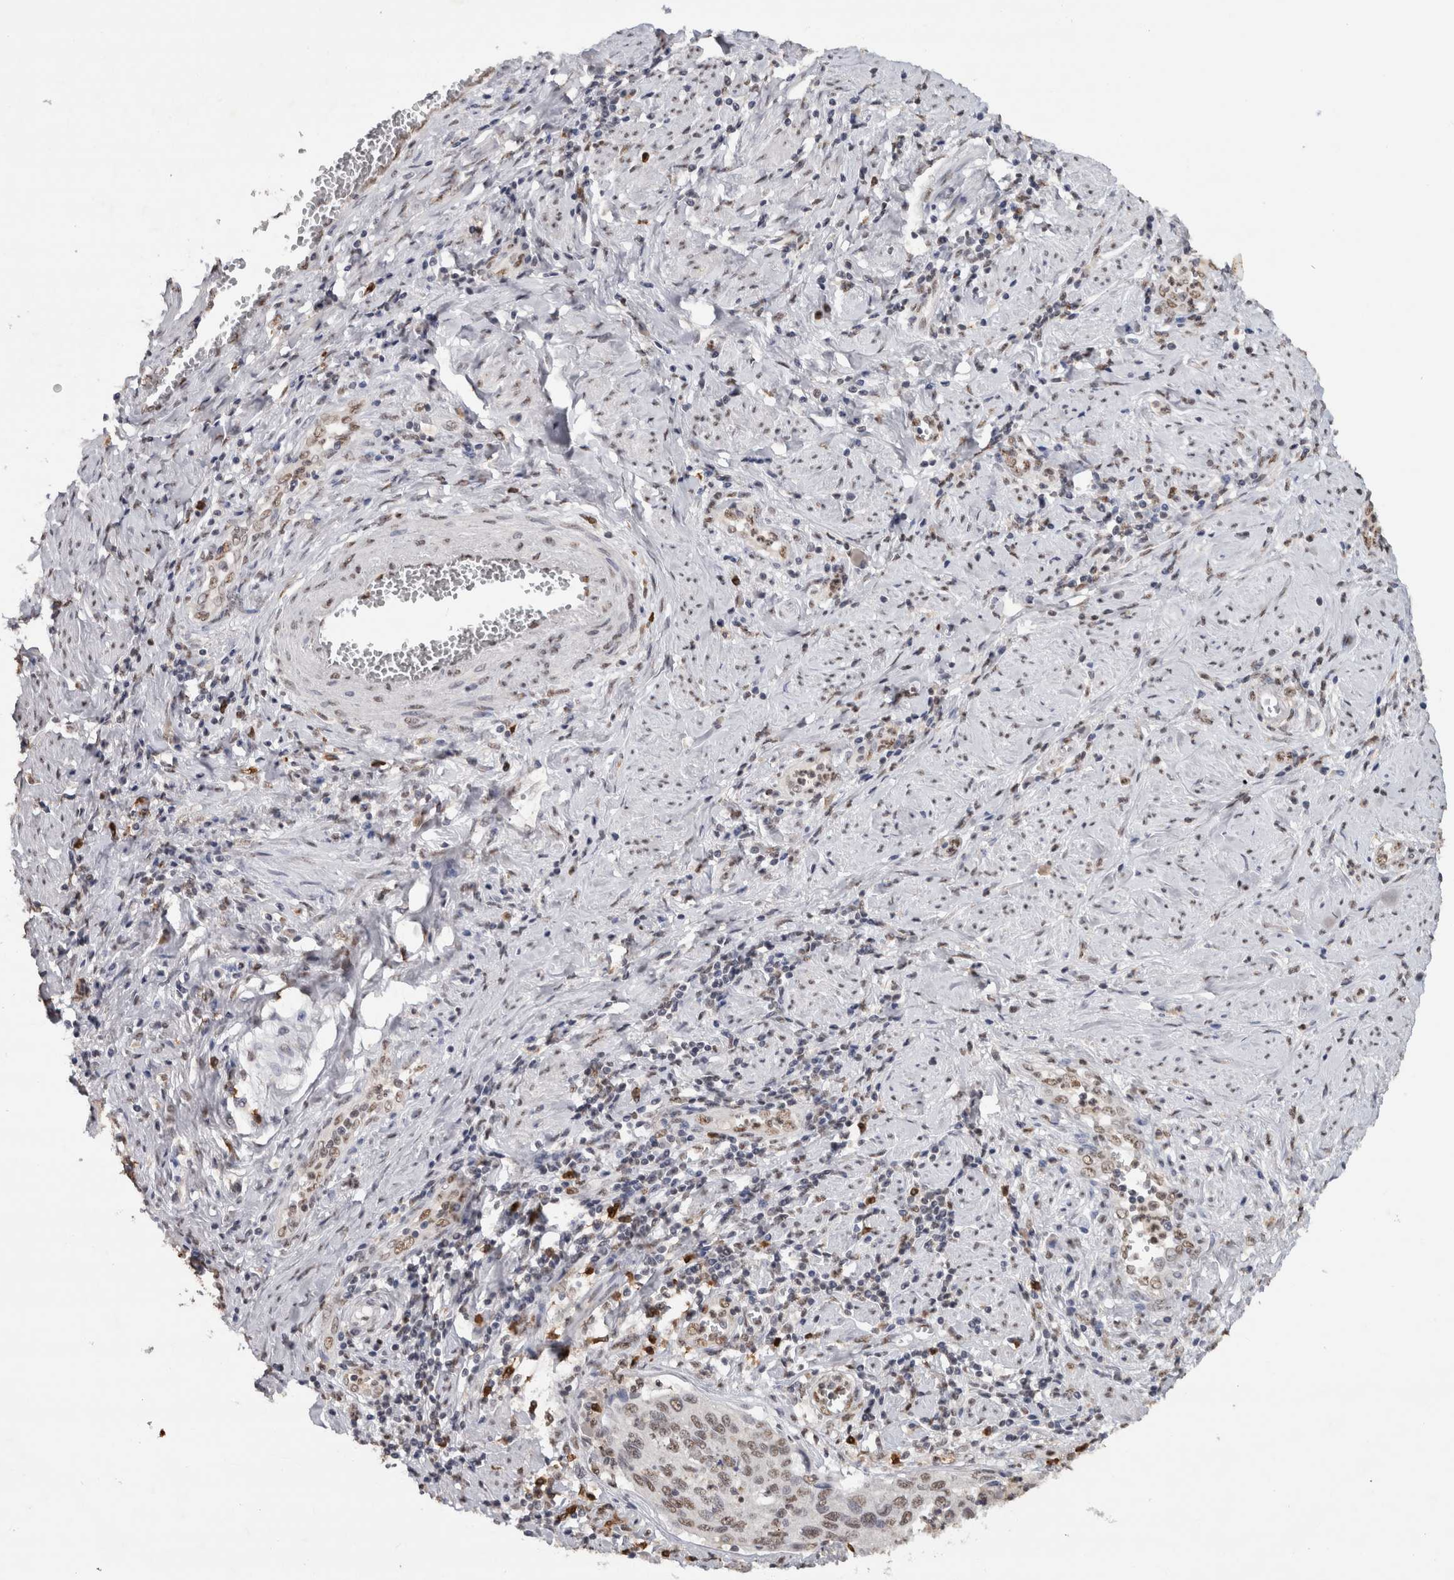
{"staining": {"intensity": "weak", "quantity": ">75%", "location": "nuclear"}, "tissue": "cervical cancer", "cell_type": "Tumor cells", "image_type": "cancer", "snomed": [{"axis": "morphology", "description": "Squamous cell carcinoma, NOS"}, {"axis": "topography", "description": "Cervix"}], "caption": "Immunohistochemical staining of human cervical cancer (squamous cell carcinoma) demonstrates low levels of weak nuclear protein staining in approximately >75% of tumor cells.", "gene": "RPS6KA2", "patient": {"sex": "female", "age": 53}}